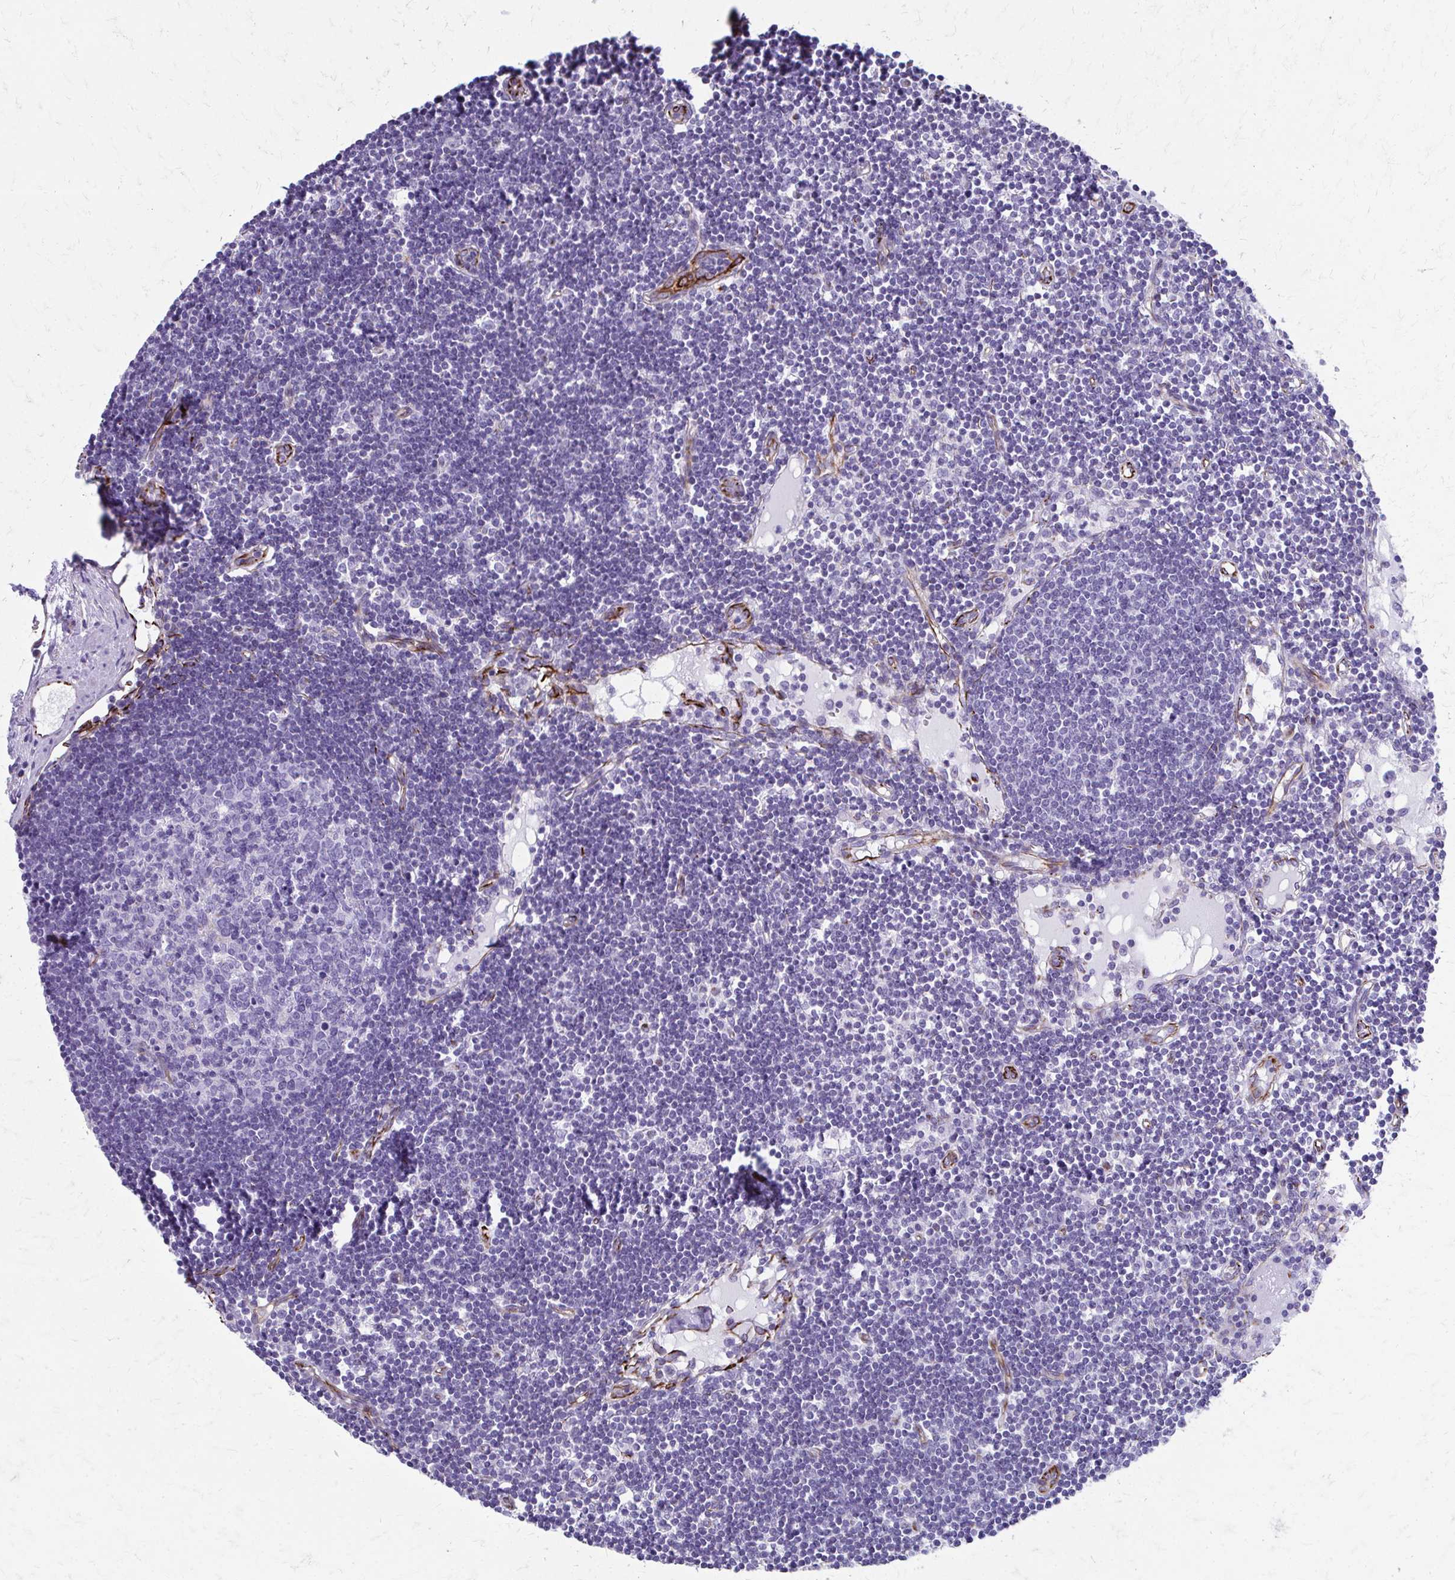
{"staining": {"intensity": "negative", "quantity": "none", "location": "none"}, "tissue": "lymph node", "cell_type": "Germinal center cells", "image_type": "normal", "snomed": [{"axis": "morphology", "description": "Normal tissue, NOS"}, {"axis": "topography", "description": "Lymph node"}], "caption": "This is a histopathology image of IHC staining of normal lymph node, which shows no staining in germinal center cells. The staining is performed using DAB (3,3'-diaminobenzidine) brown chromogen with nuclei counter-stained in using hematoxylin.", "gene": "TRIM6", "patient": {"sex": "female", "age": 65}}